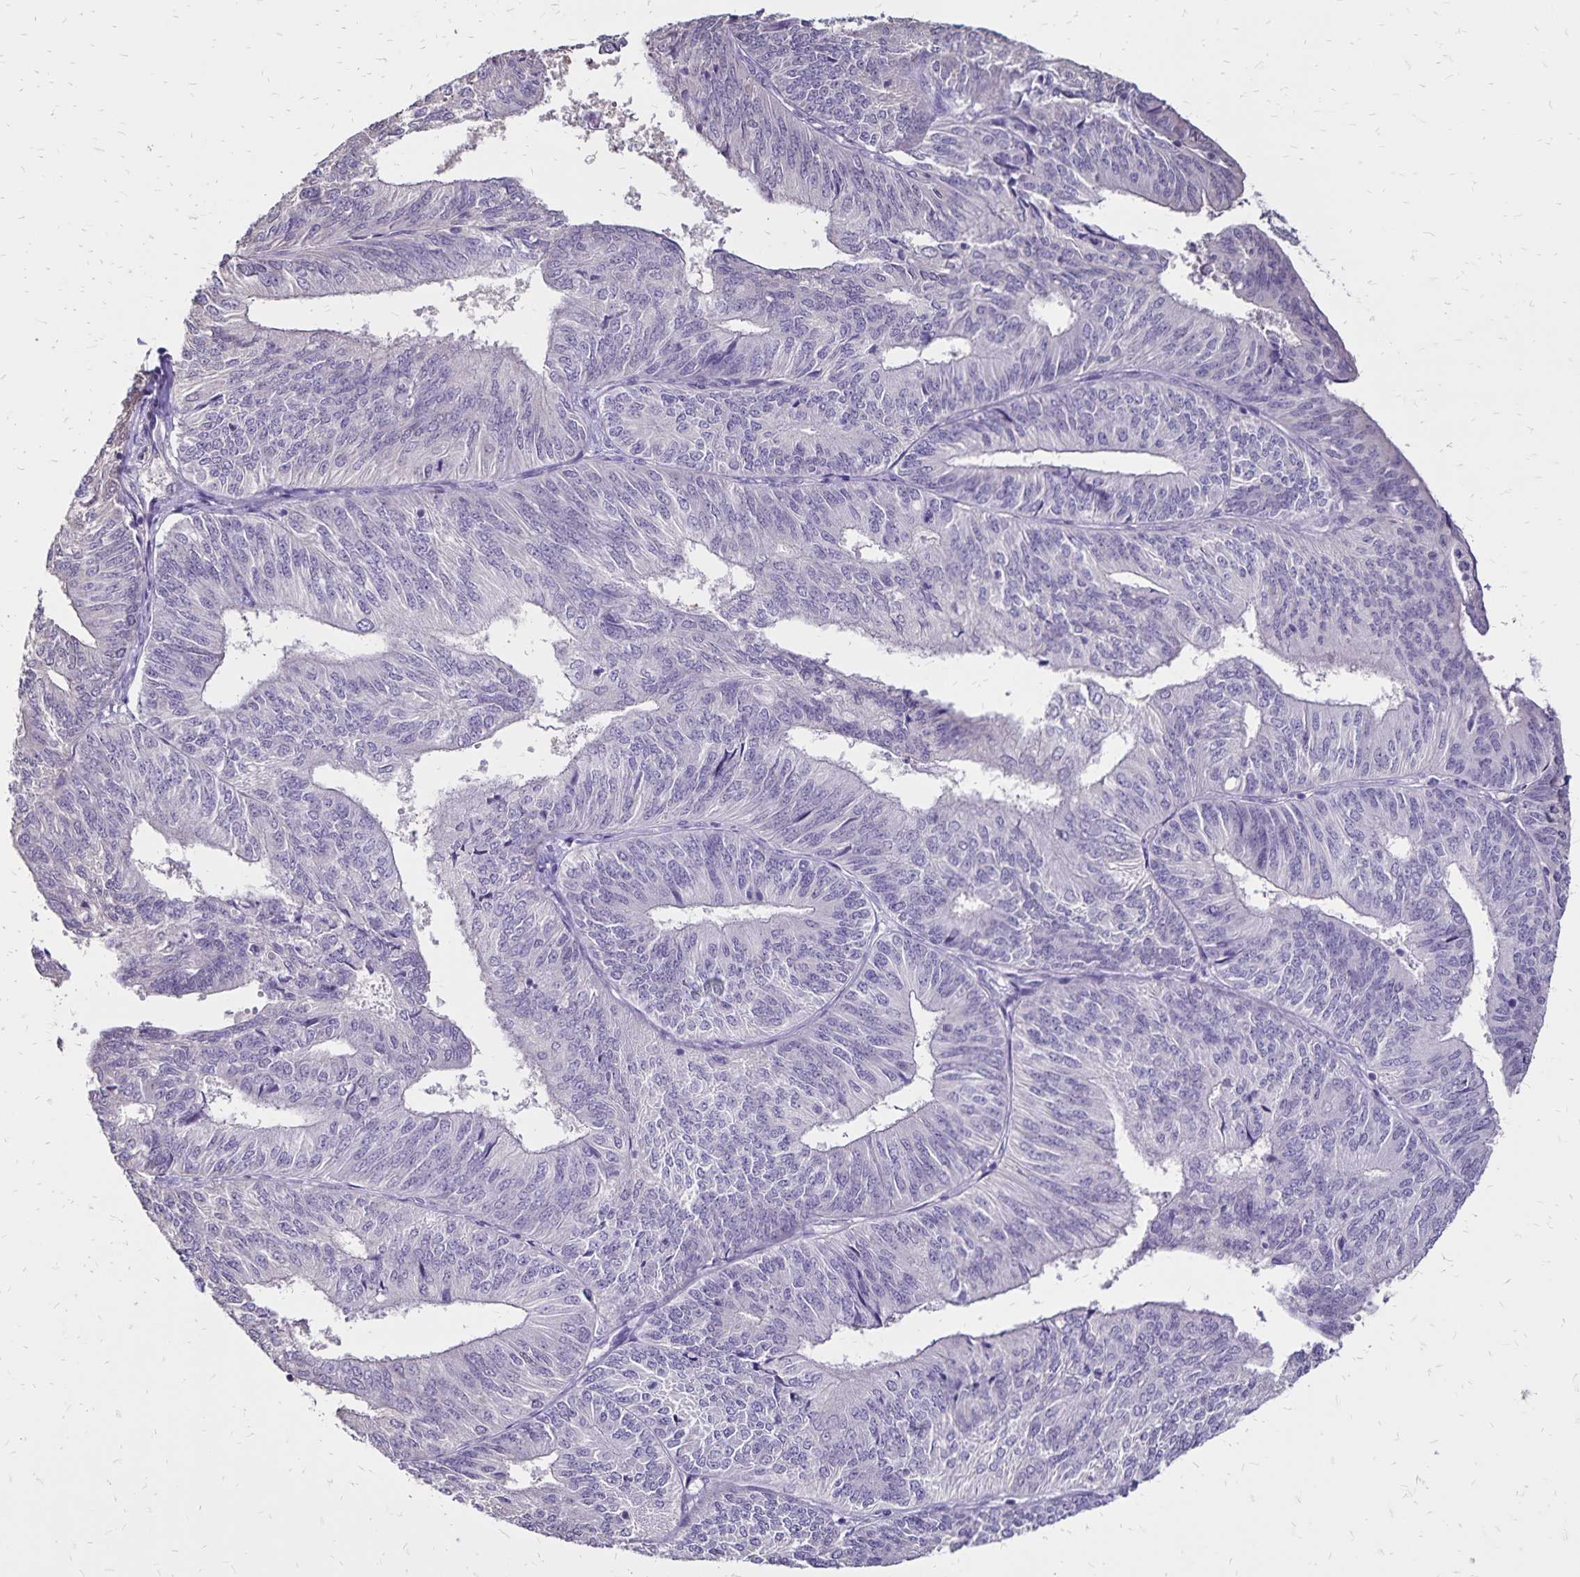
{"staining": {"intensity": "negative", "quantity": "none", "location": "none"}, "tissue": "endometrial cancer", "cell_type": "Tumor cells", "image_type": "cancer", "snomed": [{"axis": "morphology", "description": "Adenocarcinoma, NOS"}, {"axis": "topography", "description": "Endometrium"}], "caption": "Immunohistochemical staining of endometrial cancer displays no significant staining in tumor cells.", "gene": "SH3GL3", "patient": {"sex": "female", "age": 58}}